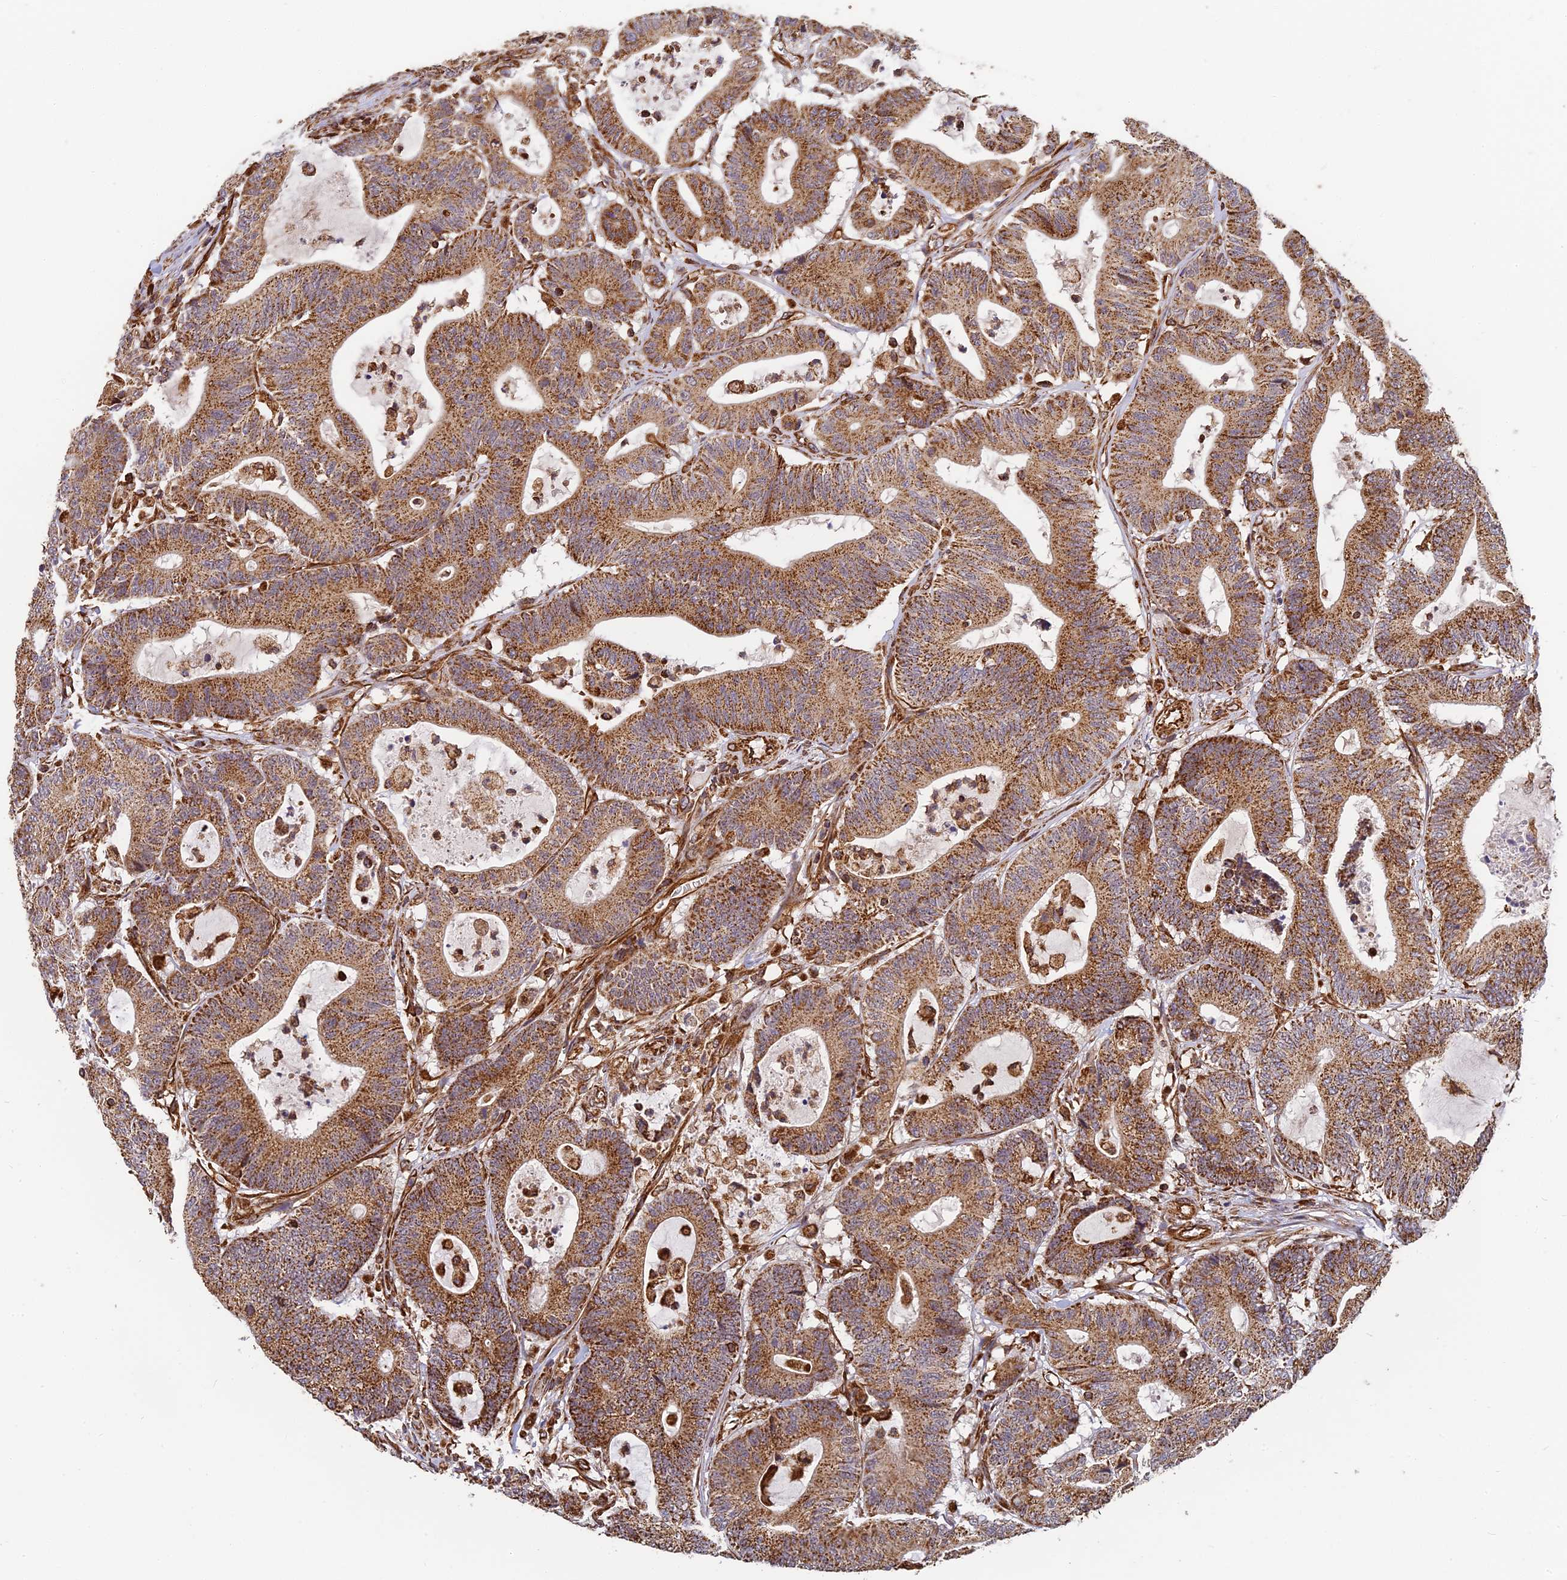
{"staining": {"intensity": "moderate", "quantity": ">75%", "location": "cytoplasmic/membranous"}, "tissue": "colorectal cancer", "cell_type": "Tumor cells", "image_type": "cancer", "snomed": [{"axis": "morphology", "description": "Adenocarcinoma, NOS"}, {"axis": "topography", "description": "Colon"}], "caption": "Approximately >75% of tumor cells in colorectal cancer demonstrate moderate cytoplasmic/membranous protein positivity as visualized by brown immunohistochemical staining.", "gene": "DSTYK", "patient": {"sex": "female", "age": 84}}